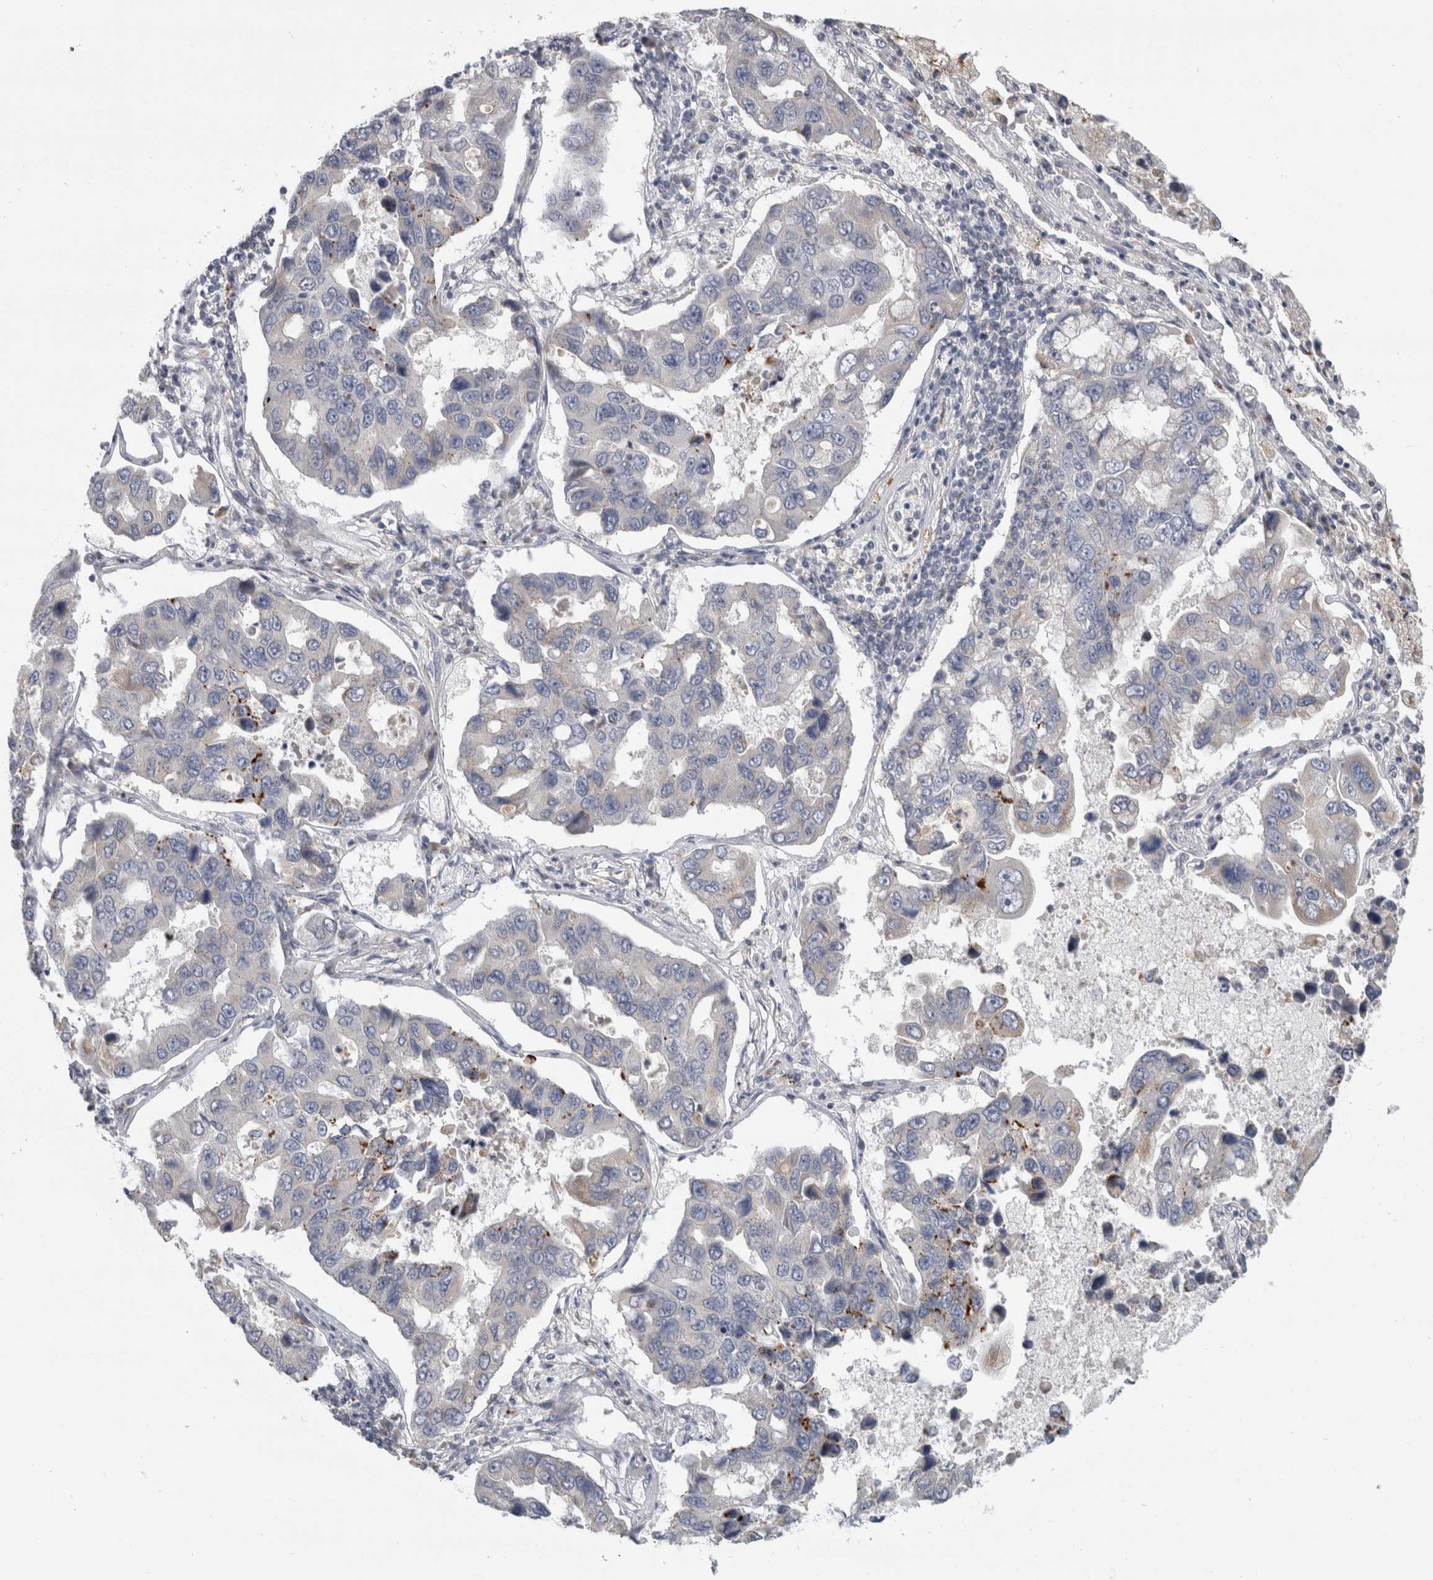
{"staining": {"intensity": "strong", "quantity": "<25%", "location": "cytoplasmic/membranous"}, "tissue": "lung cancer", "cell_type": "Tumor cells", "image_type": "cancer", "snomed": [{"axis": "morphology", "description": "Adenocarcinoma, NOS"}, {"axis": "topography", "description": "Lung"}], "caption": "This is a micrograph of immunohistochemistry staining of lung cancer (adenocarcinoma), which shows strong positivity in the cytoplasmic/membranous of tumor cells.", "gene": "MGAT1", "patient": {"sex": "male", "age": 64}}